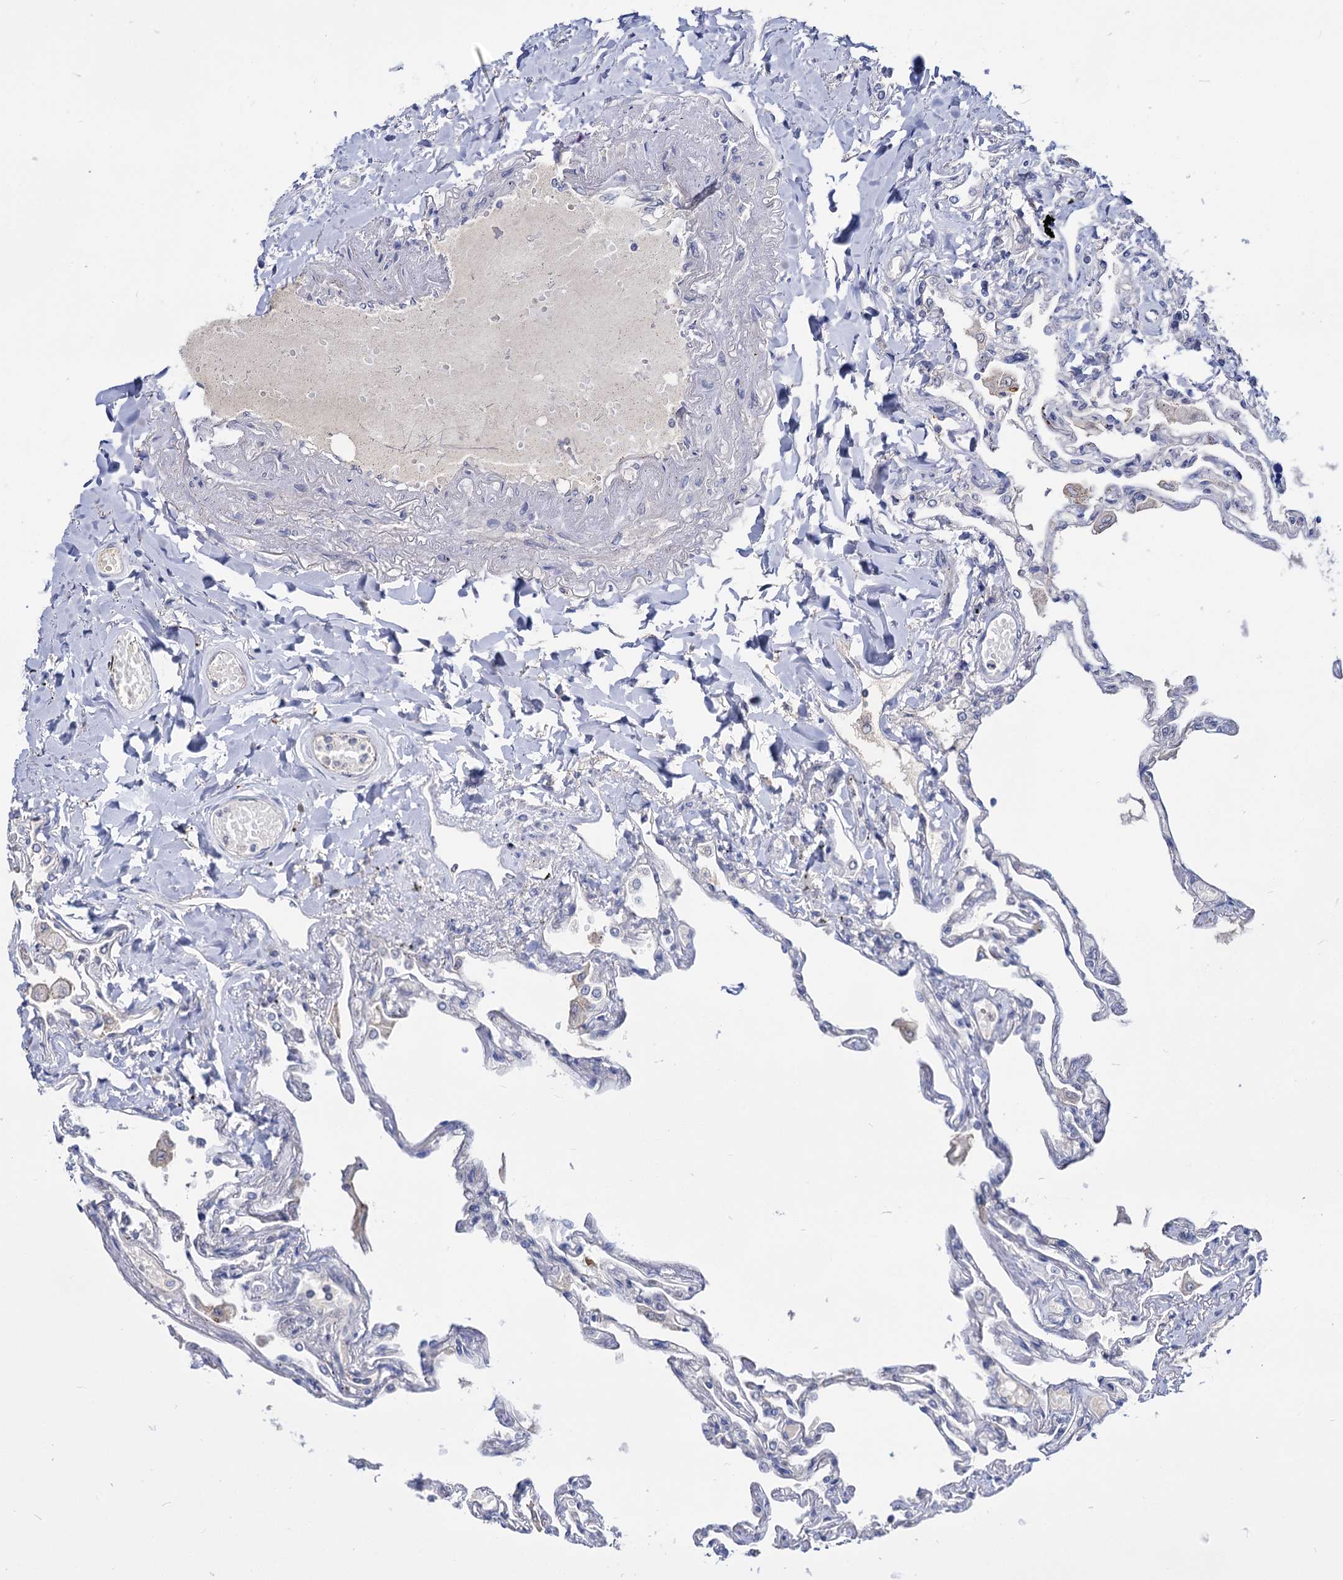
{"staining": {"intensity": "negative", "quantity": "none", "location": "none"}, "tissue": "lung", "cell_type": "Alveolar cells", "image_type": "normal", "snomed": [{"axis": "morphology", "description": "Normal tissue, NOS"}, {"axis": "topography", "description": "Lung"}], "caption": "Immunohistochemical staining of normal lung shows no significant positivity in alveolar cells.", "gene": "NEK10", "patient": {"sex": "female", "age": 67}}